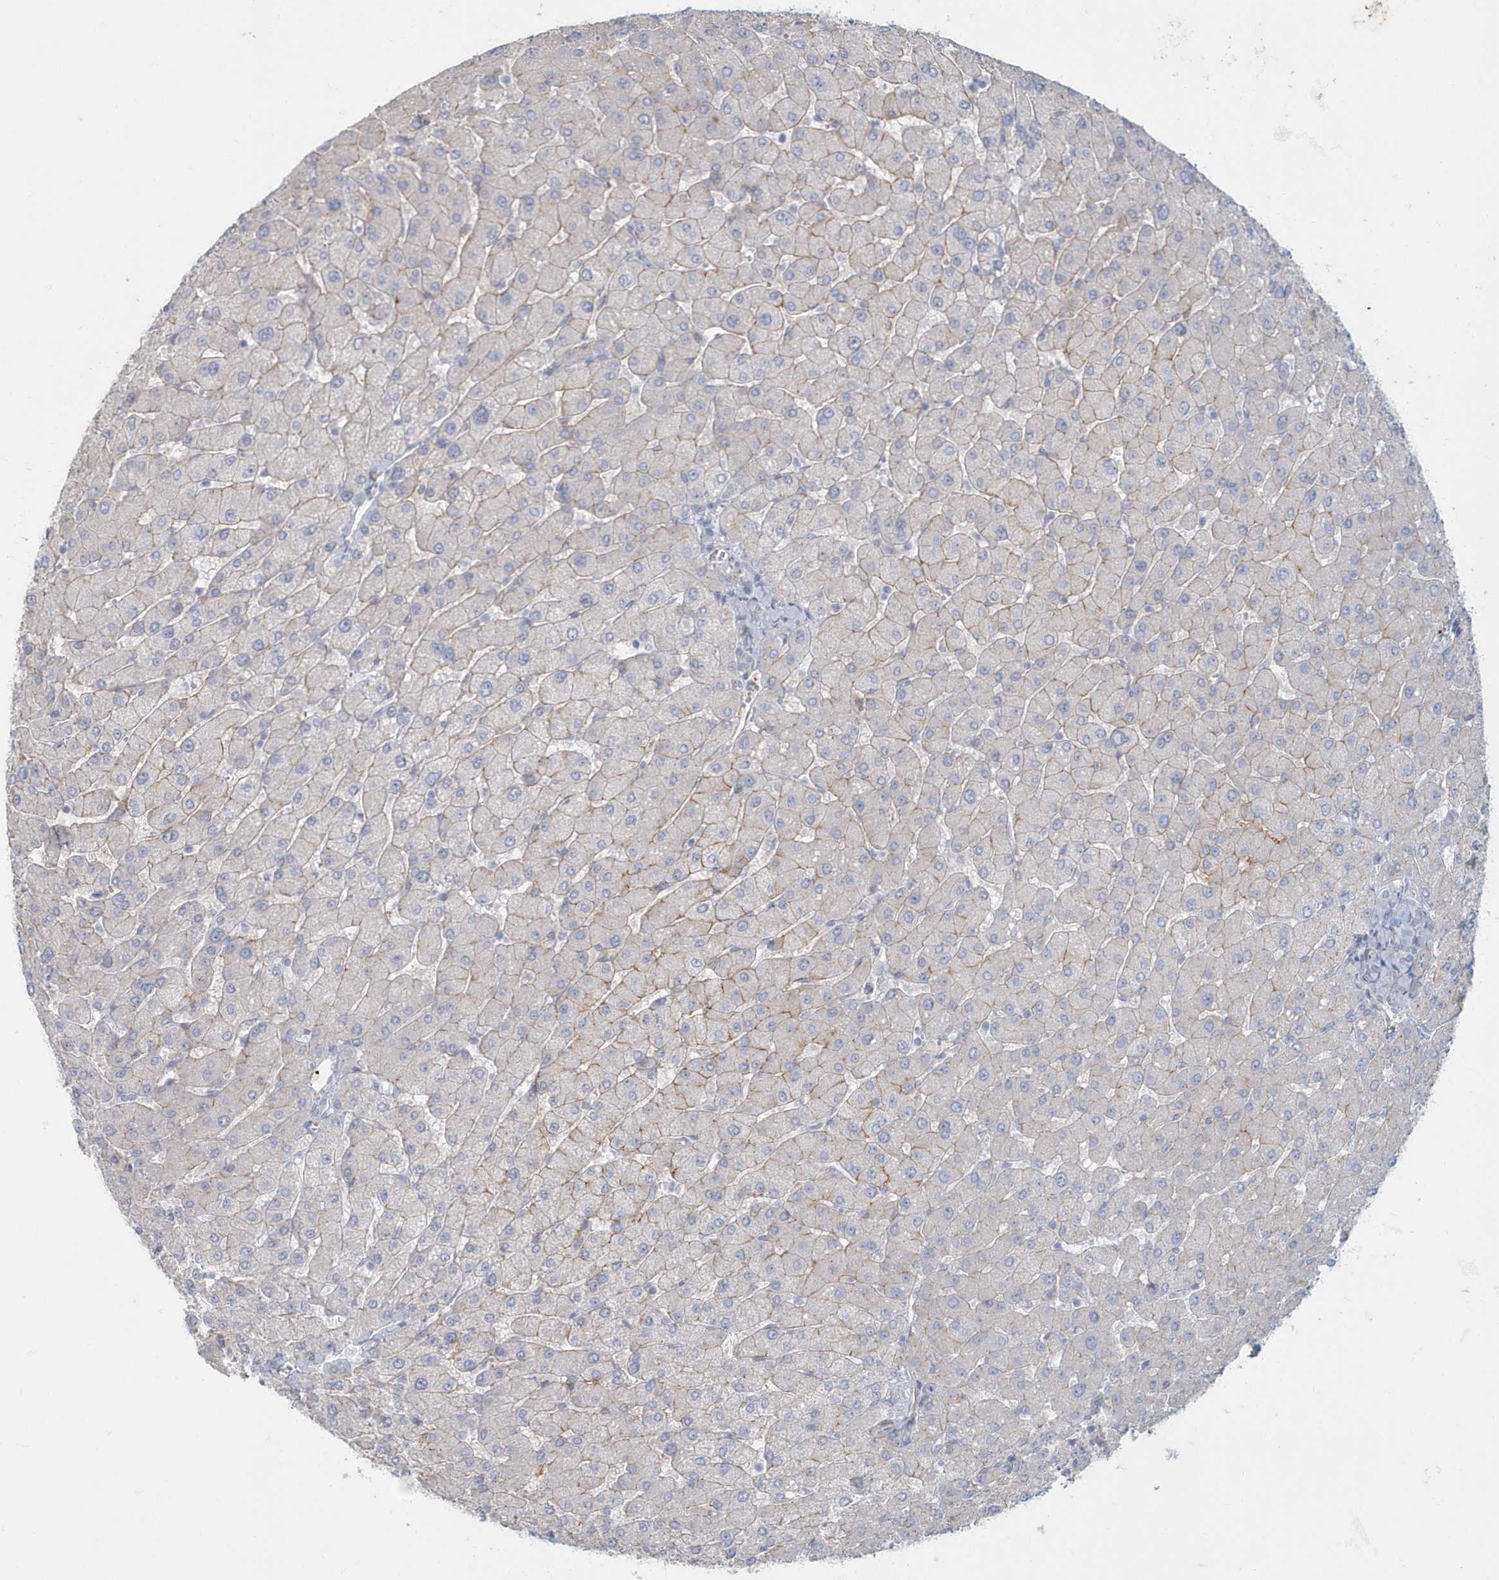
{"staining": {"intensity": "negative", "quantity": "none", "location": "none"}, "tissue": "liver", "cell_type": "Cholangiocytes", "image_type": "normal", "snomed": [{"axis": "morphology", "description": "Normal tissue, NOS"}, {"axis": "topography", "description": "Liver"}], "caption": "IHC image of benign liver: liver stained with DAB displays no significant protein positivity in cholangiocytes.", "gene": "MYOT", "patient": {"sex": "male", "age": 55}}